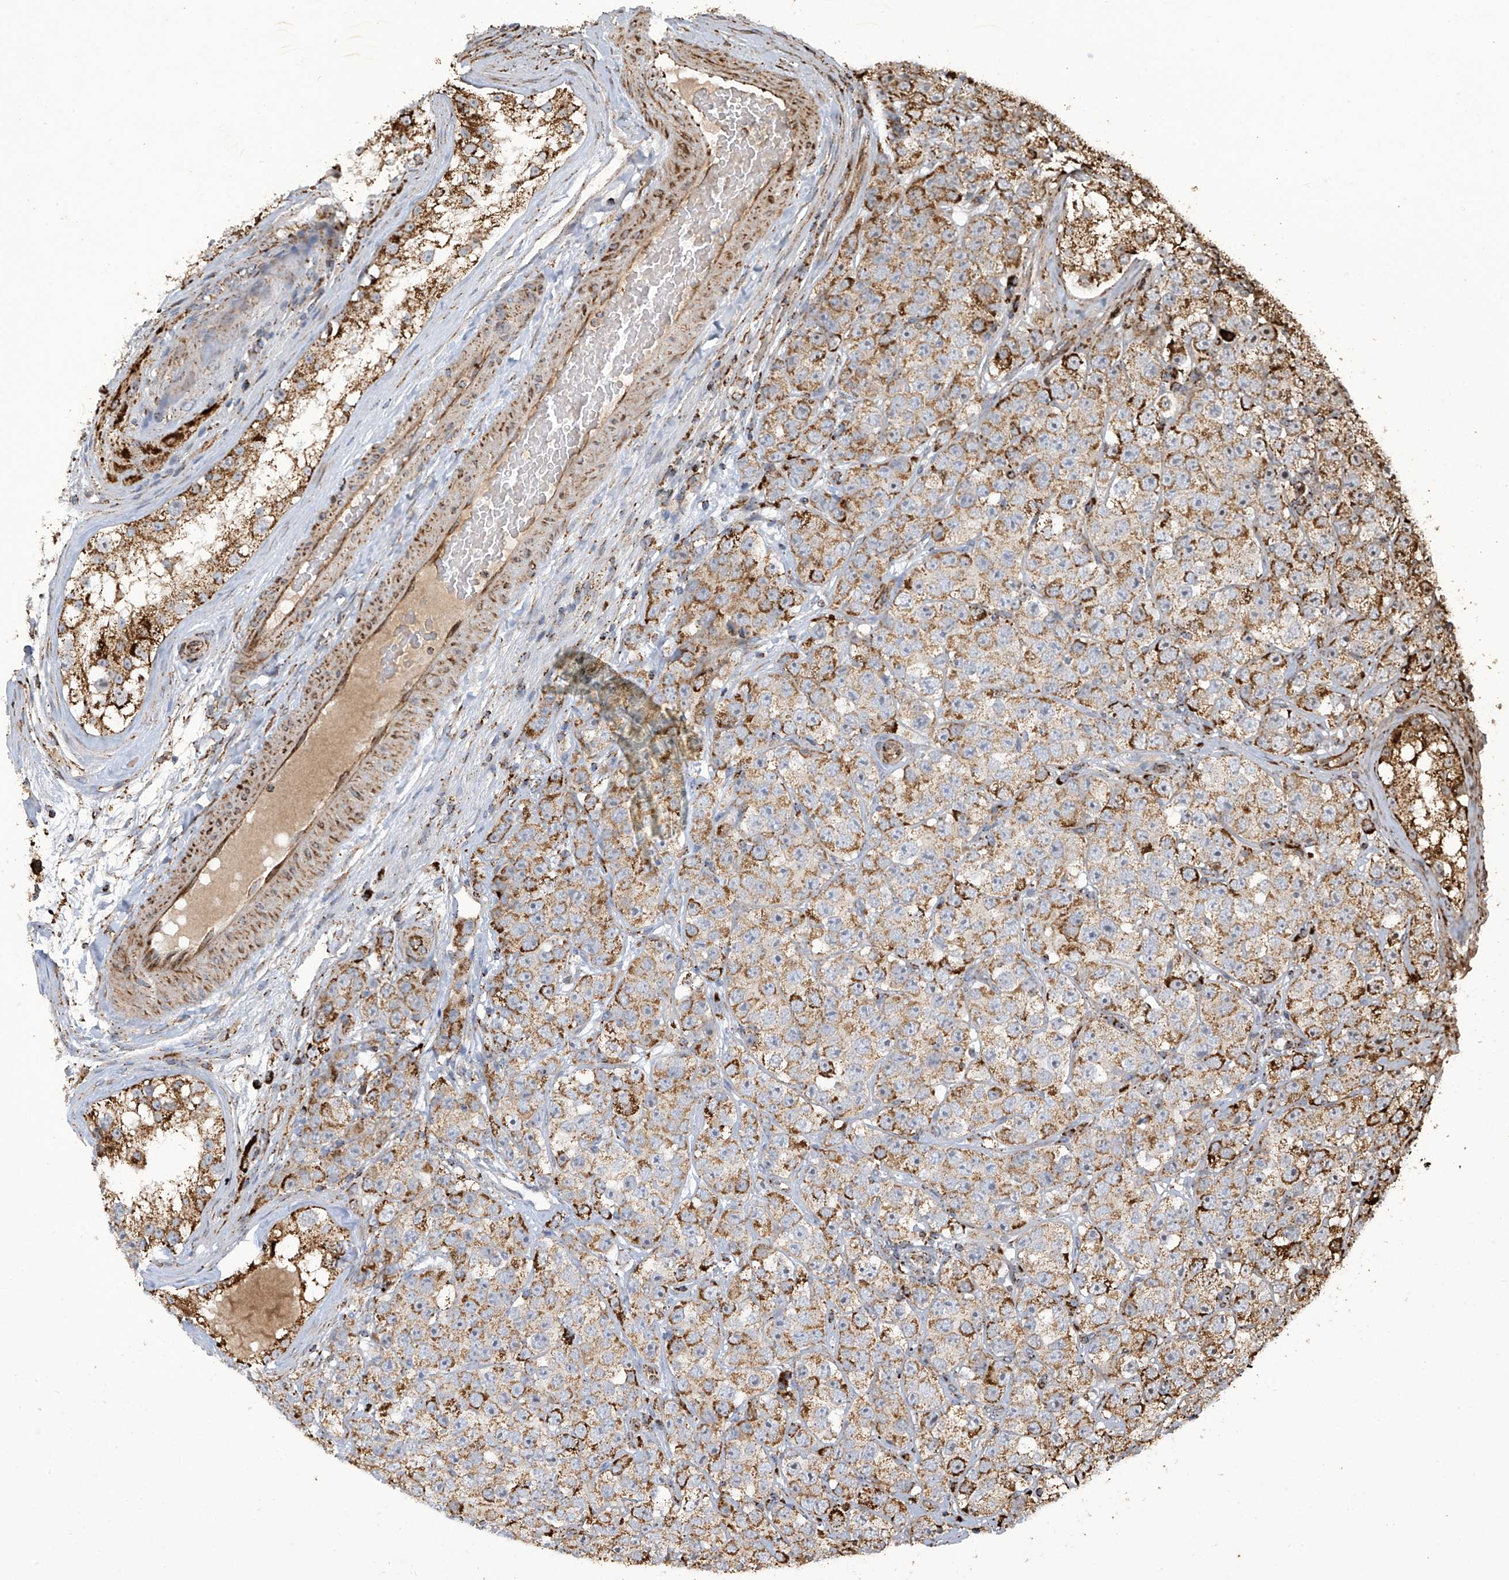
{"staining": {"intensity": "moderate", "quantity": ">75%", "location": "cytoplasmic/membranous"}, "tissue": "testis cancer", "cell_type": "Tumor cells", "image_type": "cancer", "snomed": [{"axis": "morphology", "description": "Seminoma, NOS"}, {"axis": "topography", "description": "Testis"}], "caption": "High-magnification brightfield microscopy of seminoma (testis) stained with DAB (brown) and counterstained with hematoxylin (blue). tumor cells exhibit moderate cytoplasmic/membranous staining is identified in about>75% of cells.", "gene": "COX10", "patient": {"sex": "male", "age": 28}}